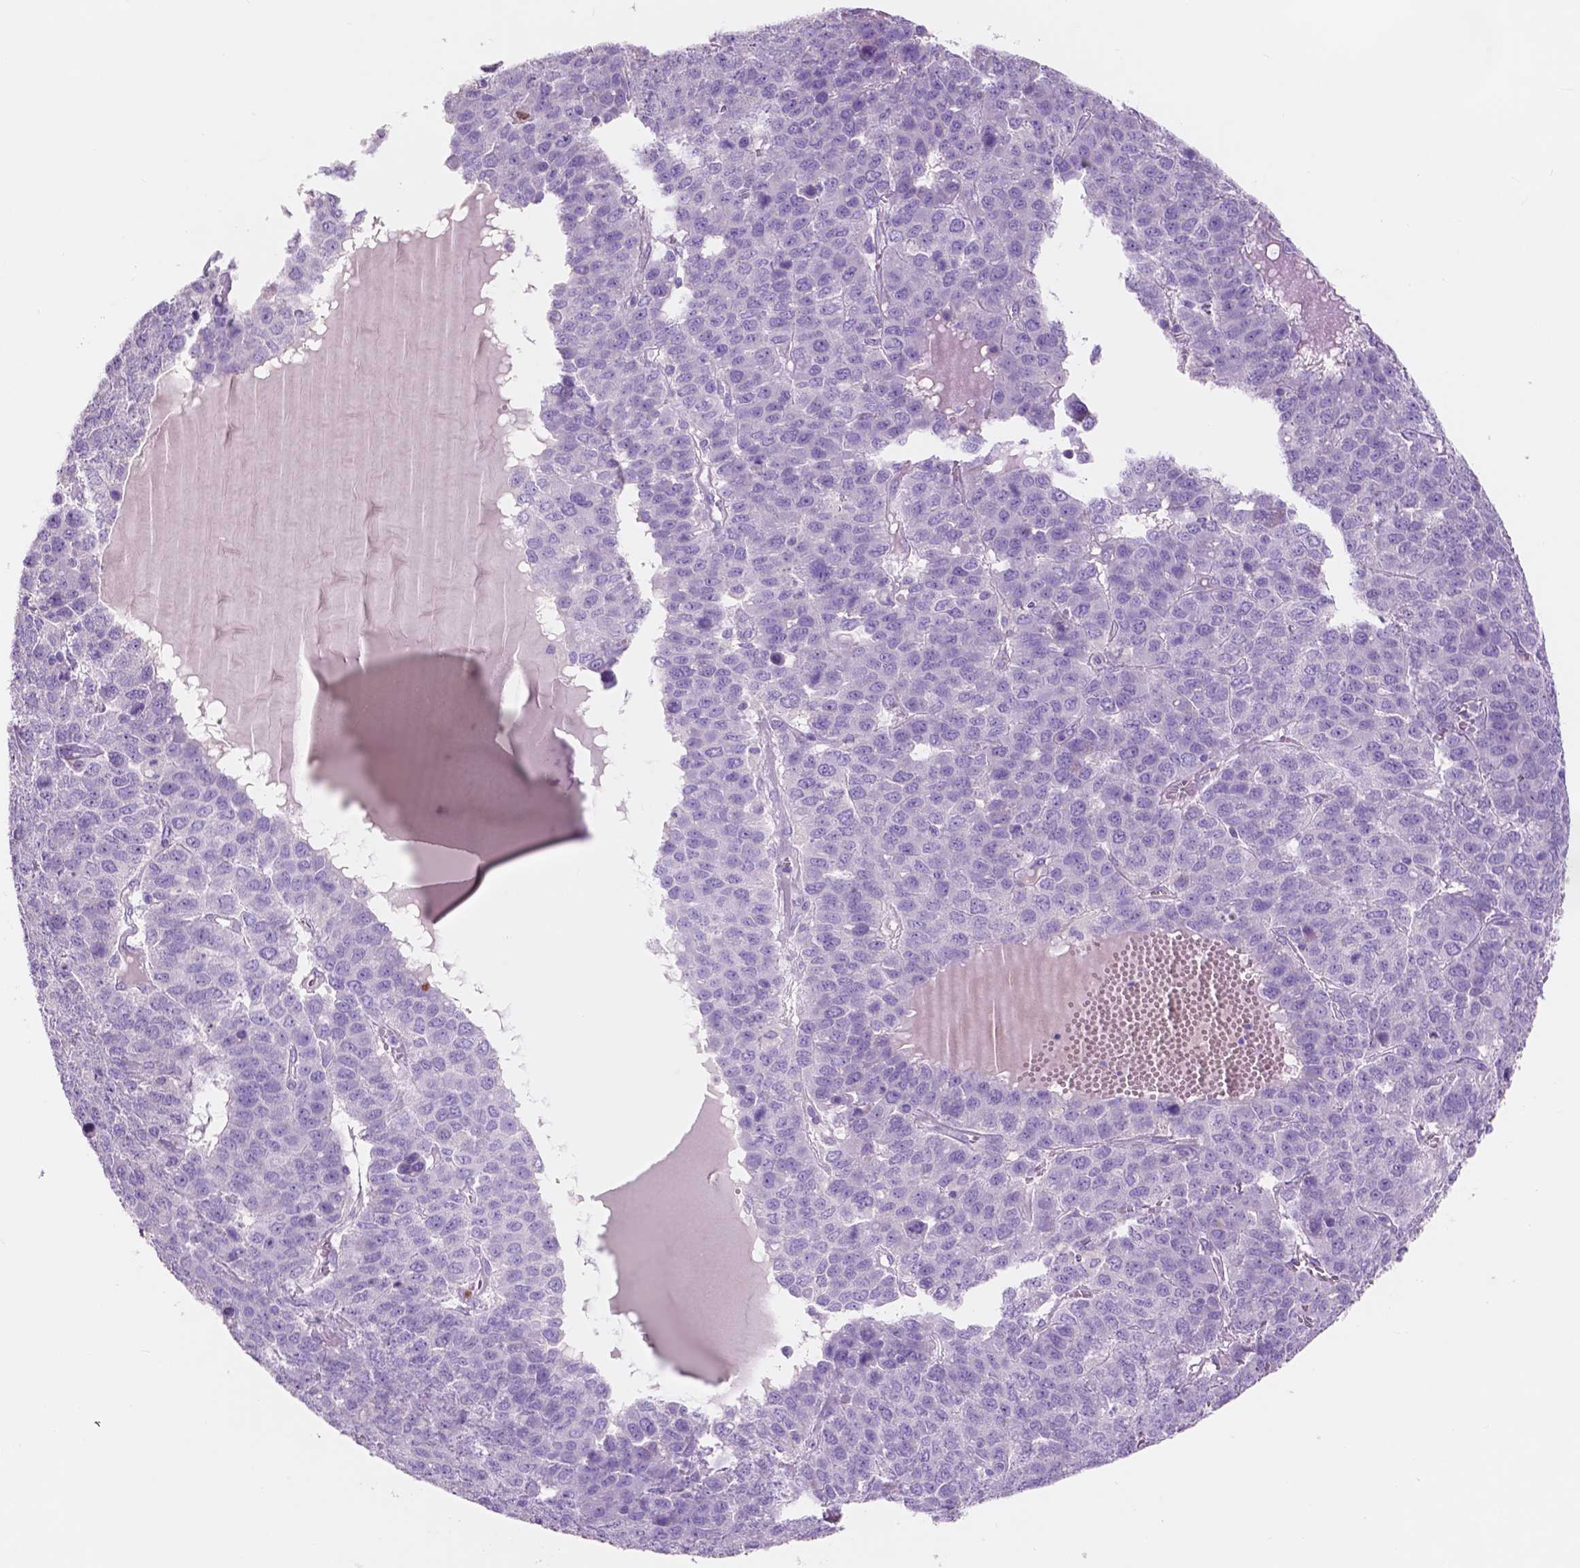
{"staining": {"intensity": "negative", "quantity": "none", "location": "none"}, "tissue": "liver cancer", "cell_type": "Tumor cells", "image_type": "cancer", "snomed": [{"axis": "morphology", "description": "Carcinoma, Hepatocellular, NOS"}, {"axis": "topography", "description": "Liver"}], "caption": "Tumor cells show no significant protein staining in liver cancer (hepatocellular carcinoma). (DAB immunohistochemistry (IHC) visualized using brightfield microscopy, high magnification).", "gene": "CUZD1", "patient": {"sex": "male", "age": 69}}